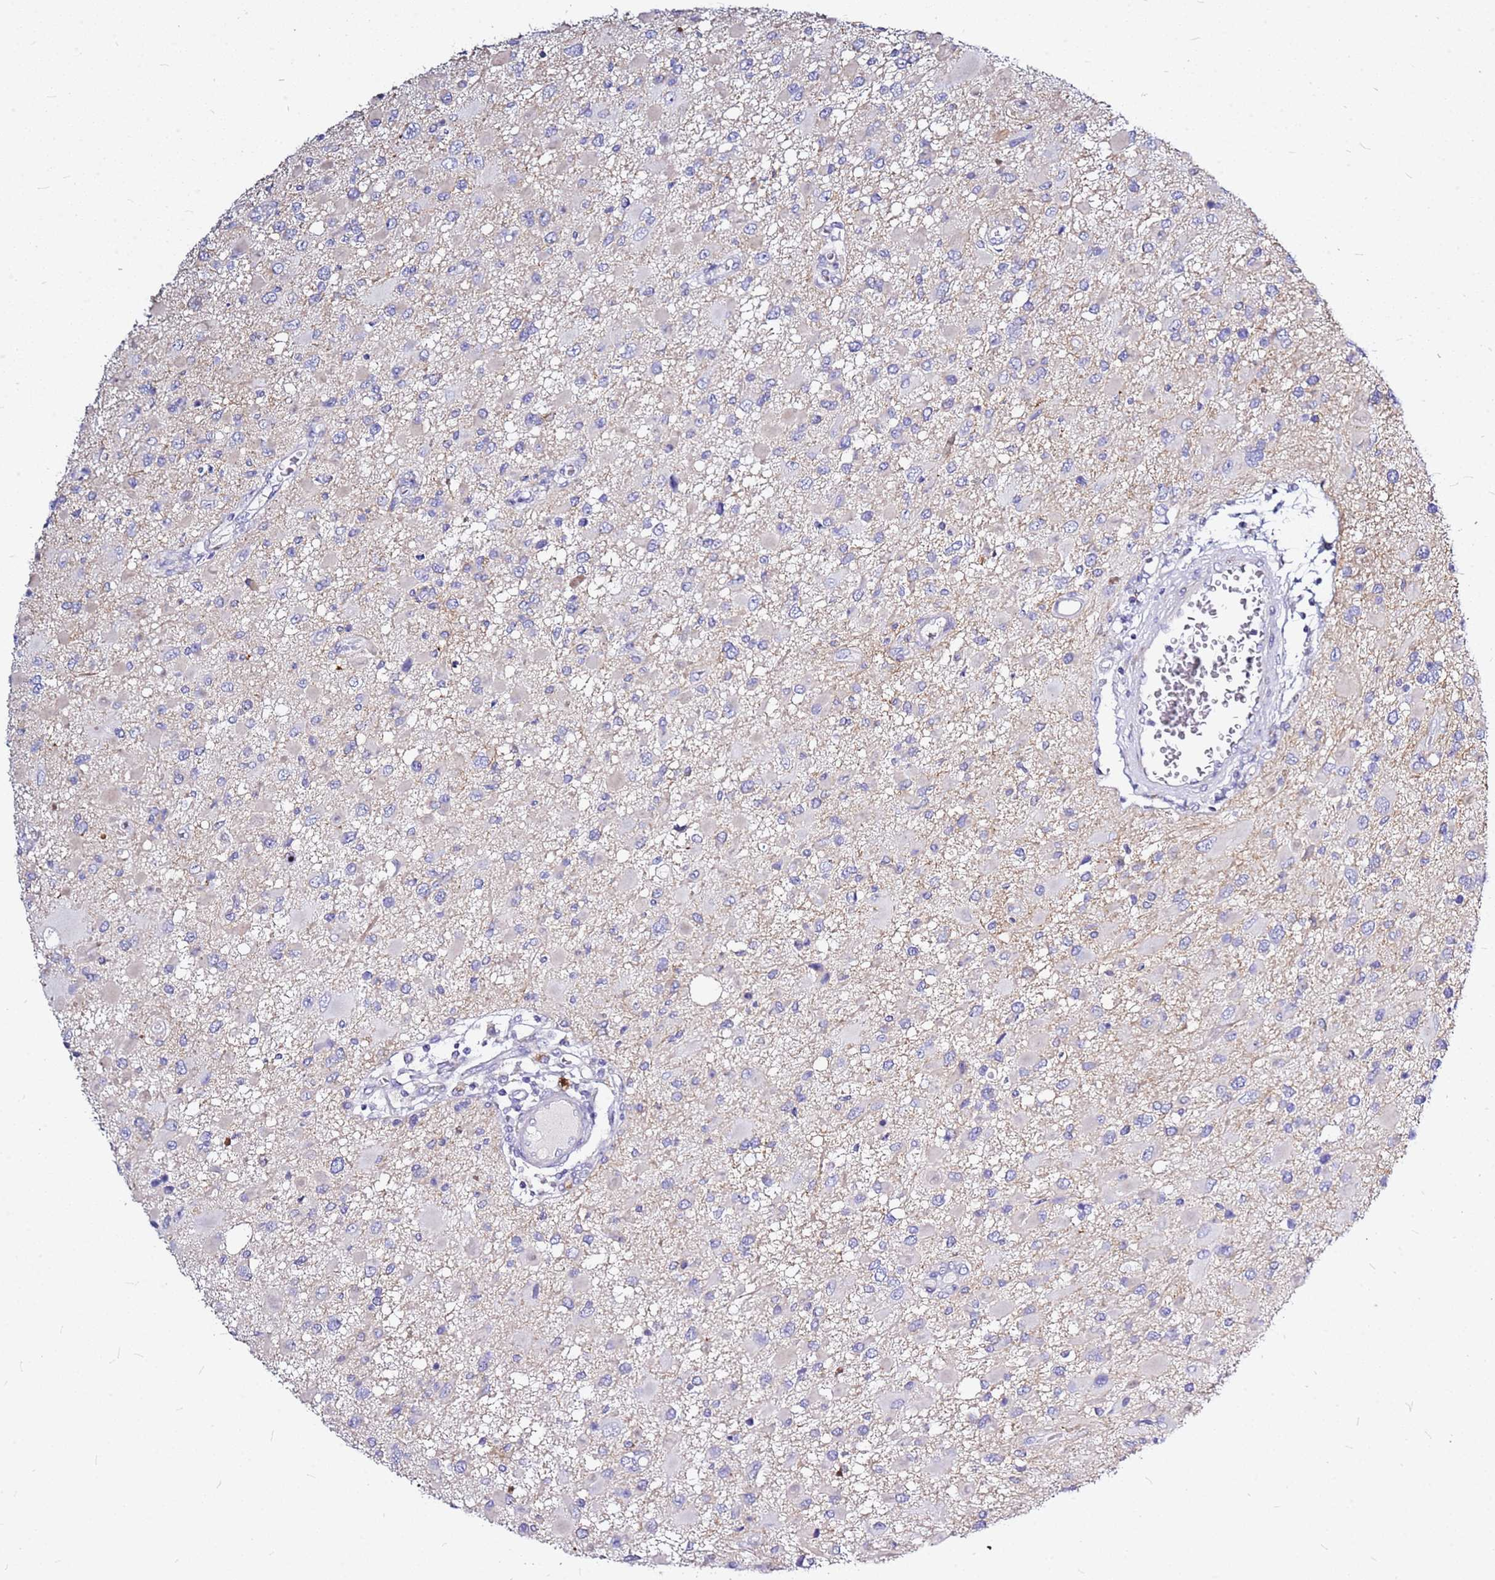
{"staining": {"intensity": "negative", "quantity": "none", "location": "none"}, "tissue": "glioma", "cell_type": "Tumor cells", "image_type": "cancer", "snomed": [{"axis": "morphology", "description": "Glioma, malignant, High grade"}, {"axis": "topography", "description": "Brain"}], "caption": "Protein analysis of glioma demonstrates no significant positivity in tumor cells.", "gene": "CASD1", "patient": {"sex": "male", "age": 53}}